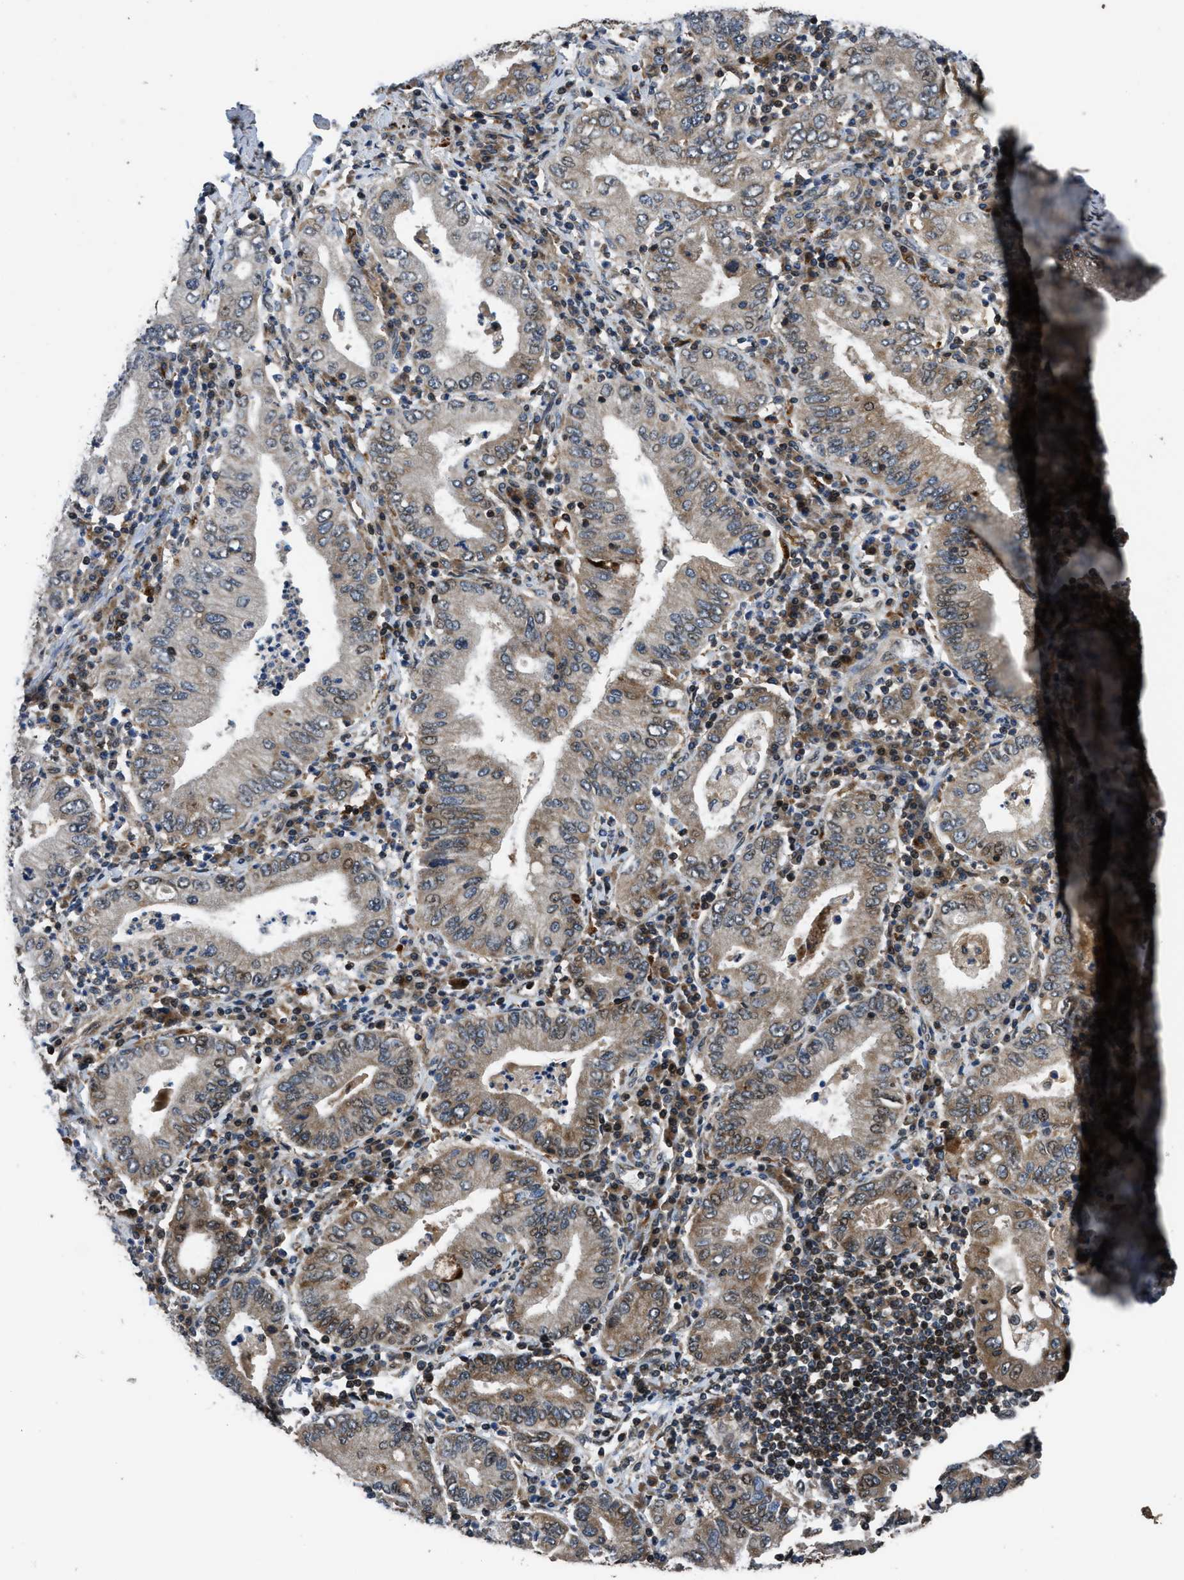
{"staining": {"intensity": "weak", "quantity": ">75%", "location": "cytoplasmic/membranous"}, "tissue": "stomach cancer", "cell_type": "Tumor cells", "image_type": "cancer", "snomed": [{"axis": "morphology", "description": "Normal tissue, NOS"}, {"axis": "morphology", "description": "Adenocarcinoma, NOS"}, {"axis": "topography", "description": "Esophagus"}, {"axis": "topography", "description": "Stomach, upper"}, {"axis": "topography", "description": "Peripheral nerve tissue"}], "caption": "This histopathology image exhibits immunohistochemistry staining of human adenocarcinoma (stomach), with low weak cytoplasmic/membranous staining in about >75% of tumor cells.", "gene": "CTBS", "patient": {"sex": "male", "age": 62}}